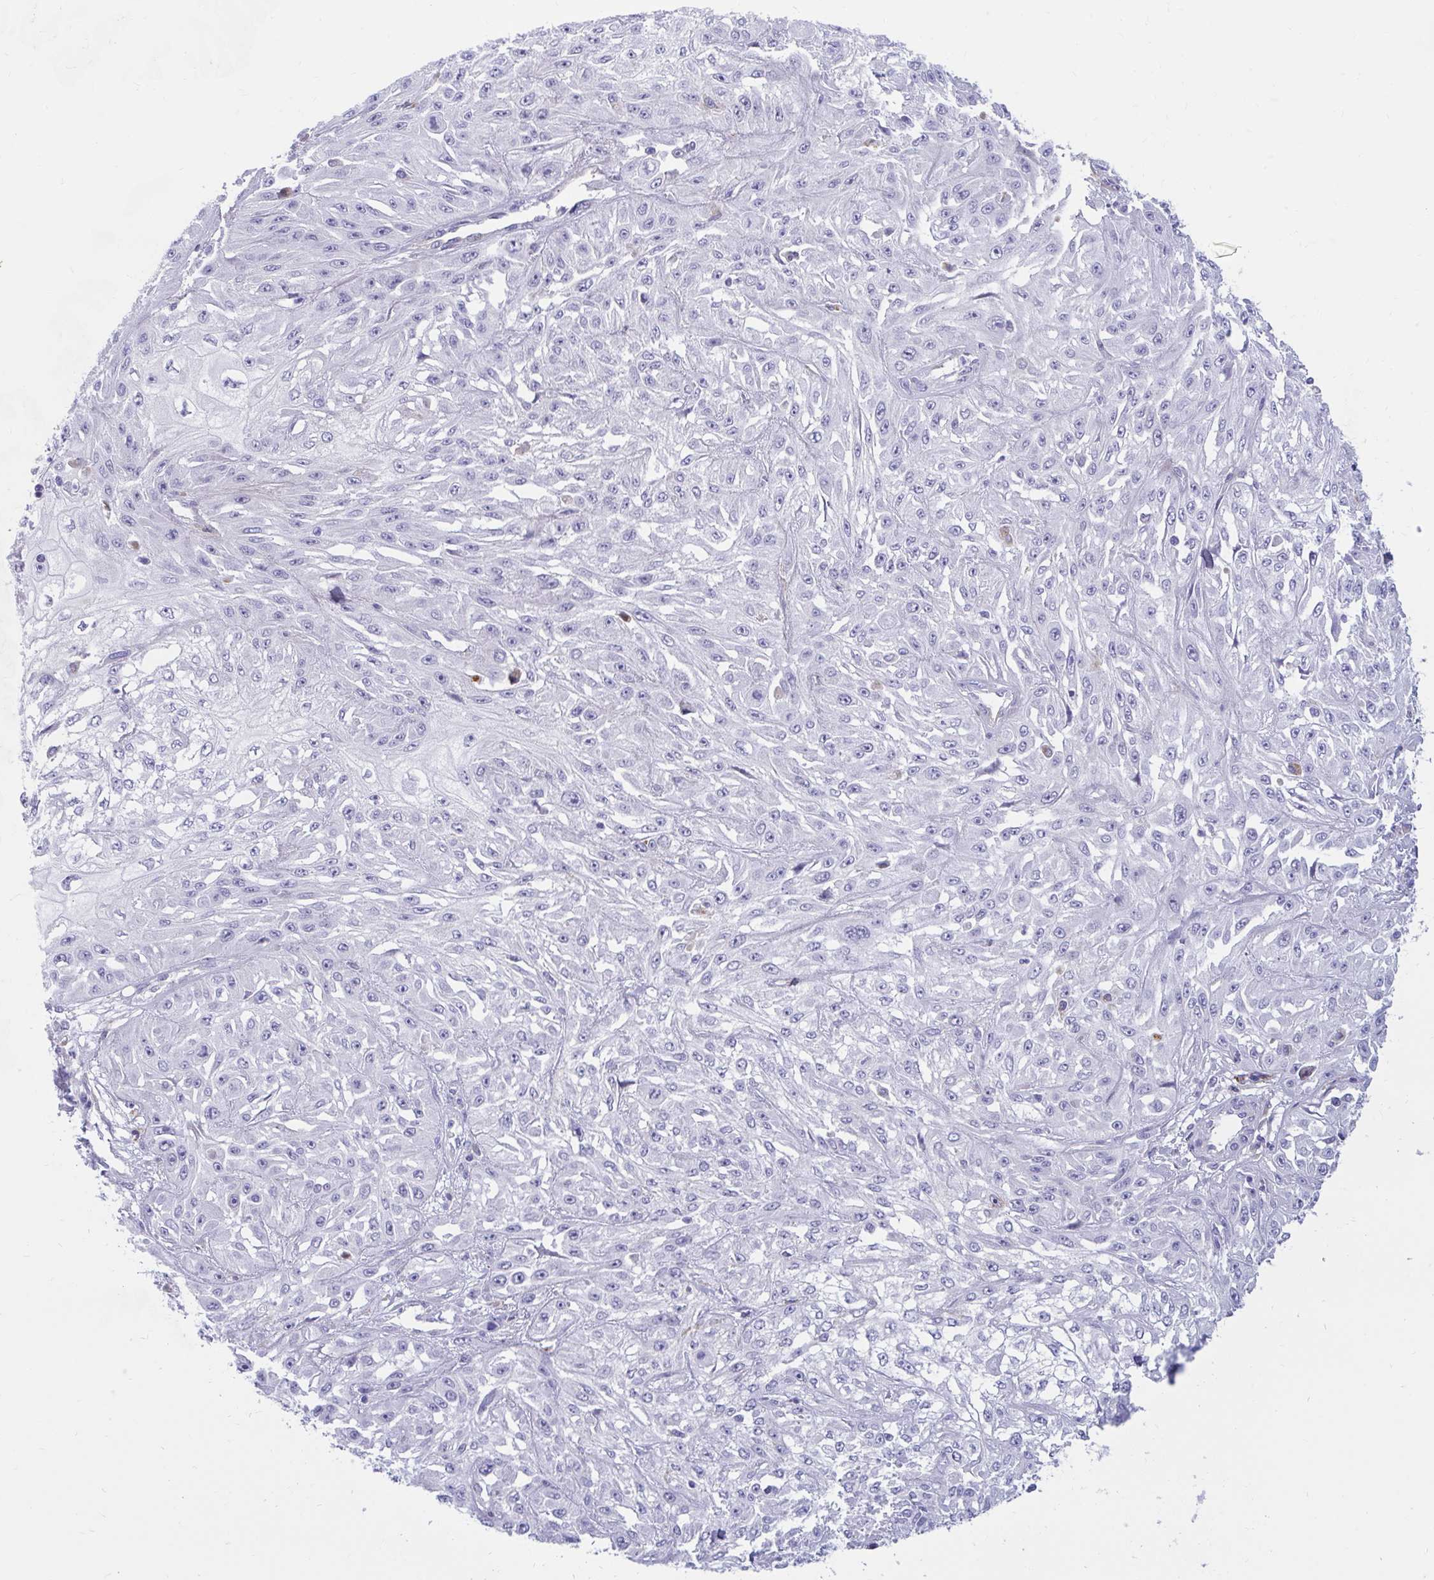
{"staining": {"intensity": "negative", "quantity": "none", "location": "none"}, "tissue": "skin cancer", "cell_type": "Tumor cells", "image_type": "cancer", "snomed": [{"axis": "morphology", "description": "Squamous cell carcinoma, NOS"}, {"axis": "morphology", "description": "Squamous cell carcinoma, metastatic, NOS"}, {"axis": "topography", "description": "Skin"}, {"axis": "topography", "description": "Lymph node"}], "caption": "The IHC photomicrograph has no significant staining in tumor cells of skin squamous cell carcinoma tissue. (DAB IHC with hematoxylin counter stain).", "gene": "FAM219B", "patient": {"sex": "male", "age": 75}}